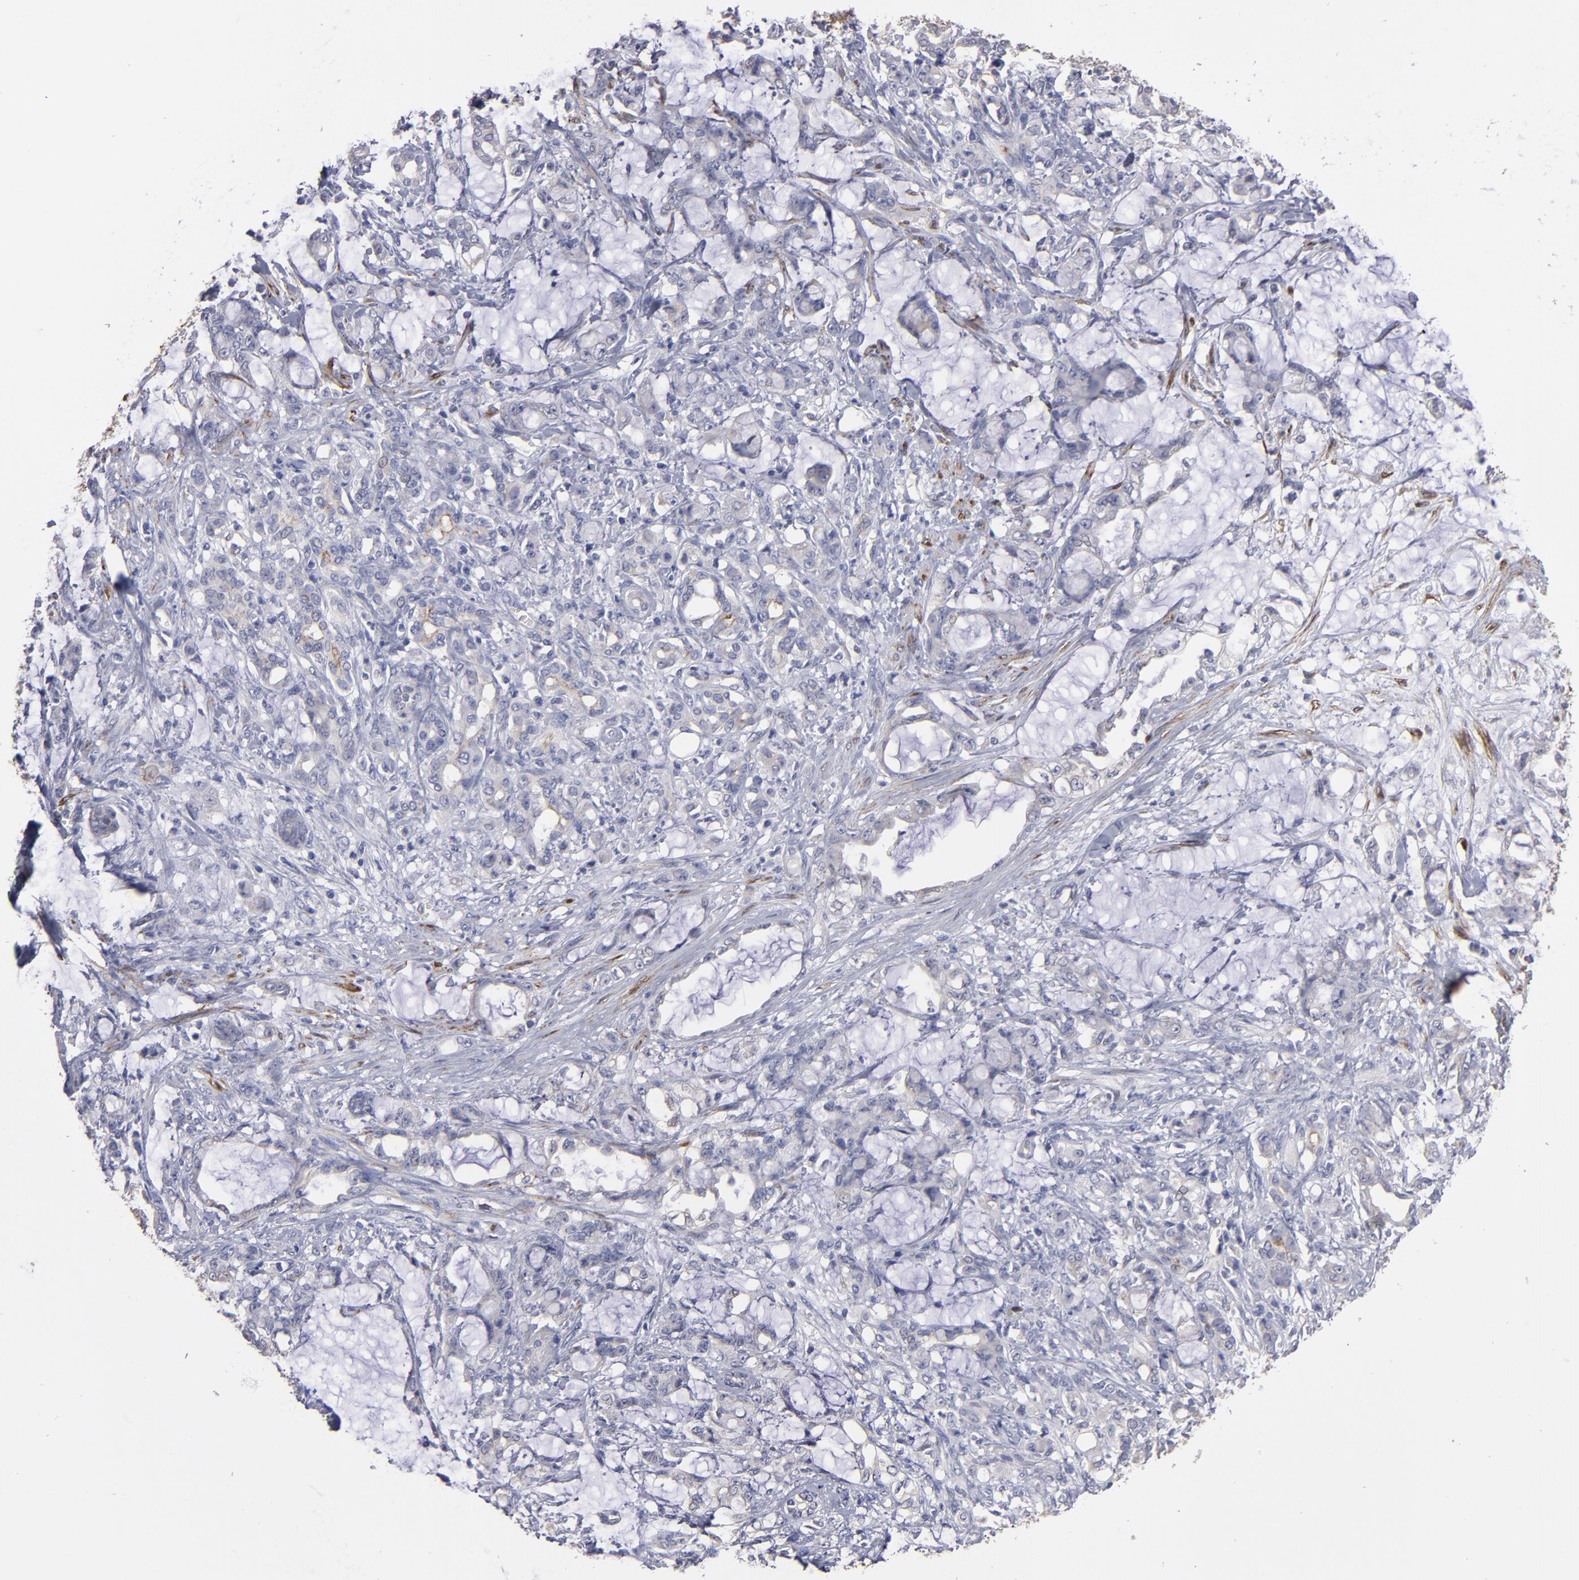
{"staining": {"intensity": "weak", "quantity": "<25%", "location": "cytoplasmic/membranous"}, "tissue": "pancreatic cancer", "cell_type": "Tumor cells", "image_type": "cancer", "snomed": [{"axis": "morphology", "description": "Adenocarcinoma, NOS"}, {"axis": "topography", "description": "Pancreas"}], "caption": "A photomicrograph of pancreatic cancer stained for a protein displays no brown staining in tumor cells.", "gene": "SLMAP", "patient": {"sex": "female", "age": 73}}